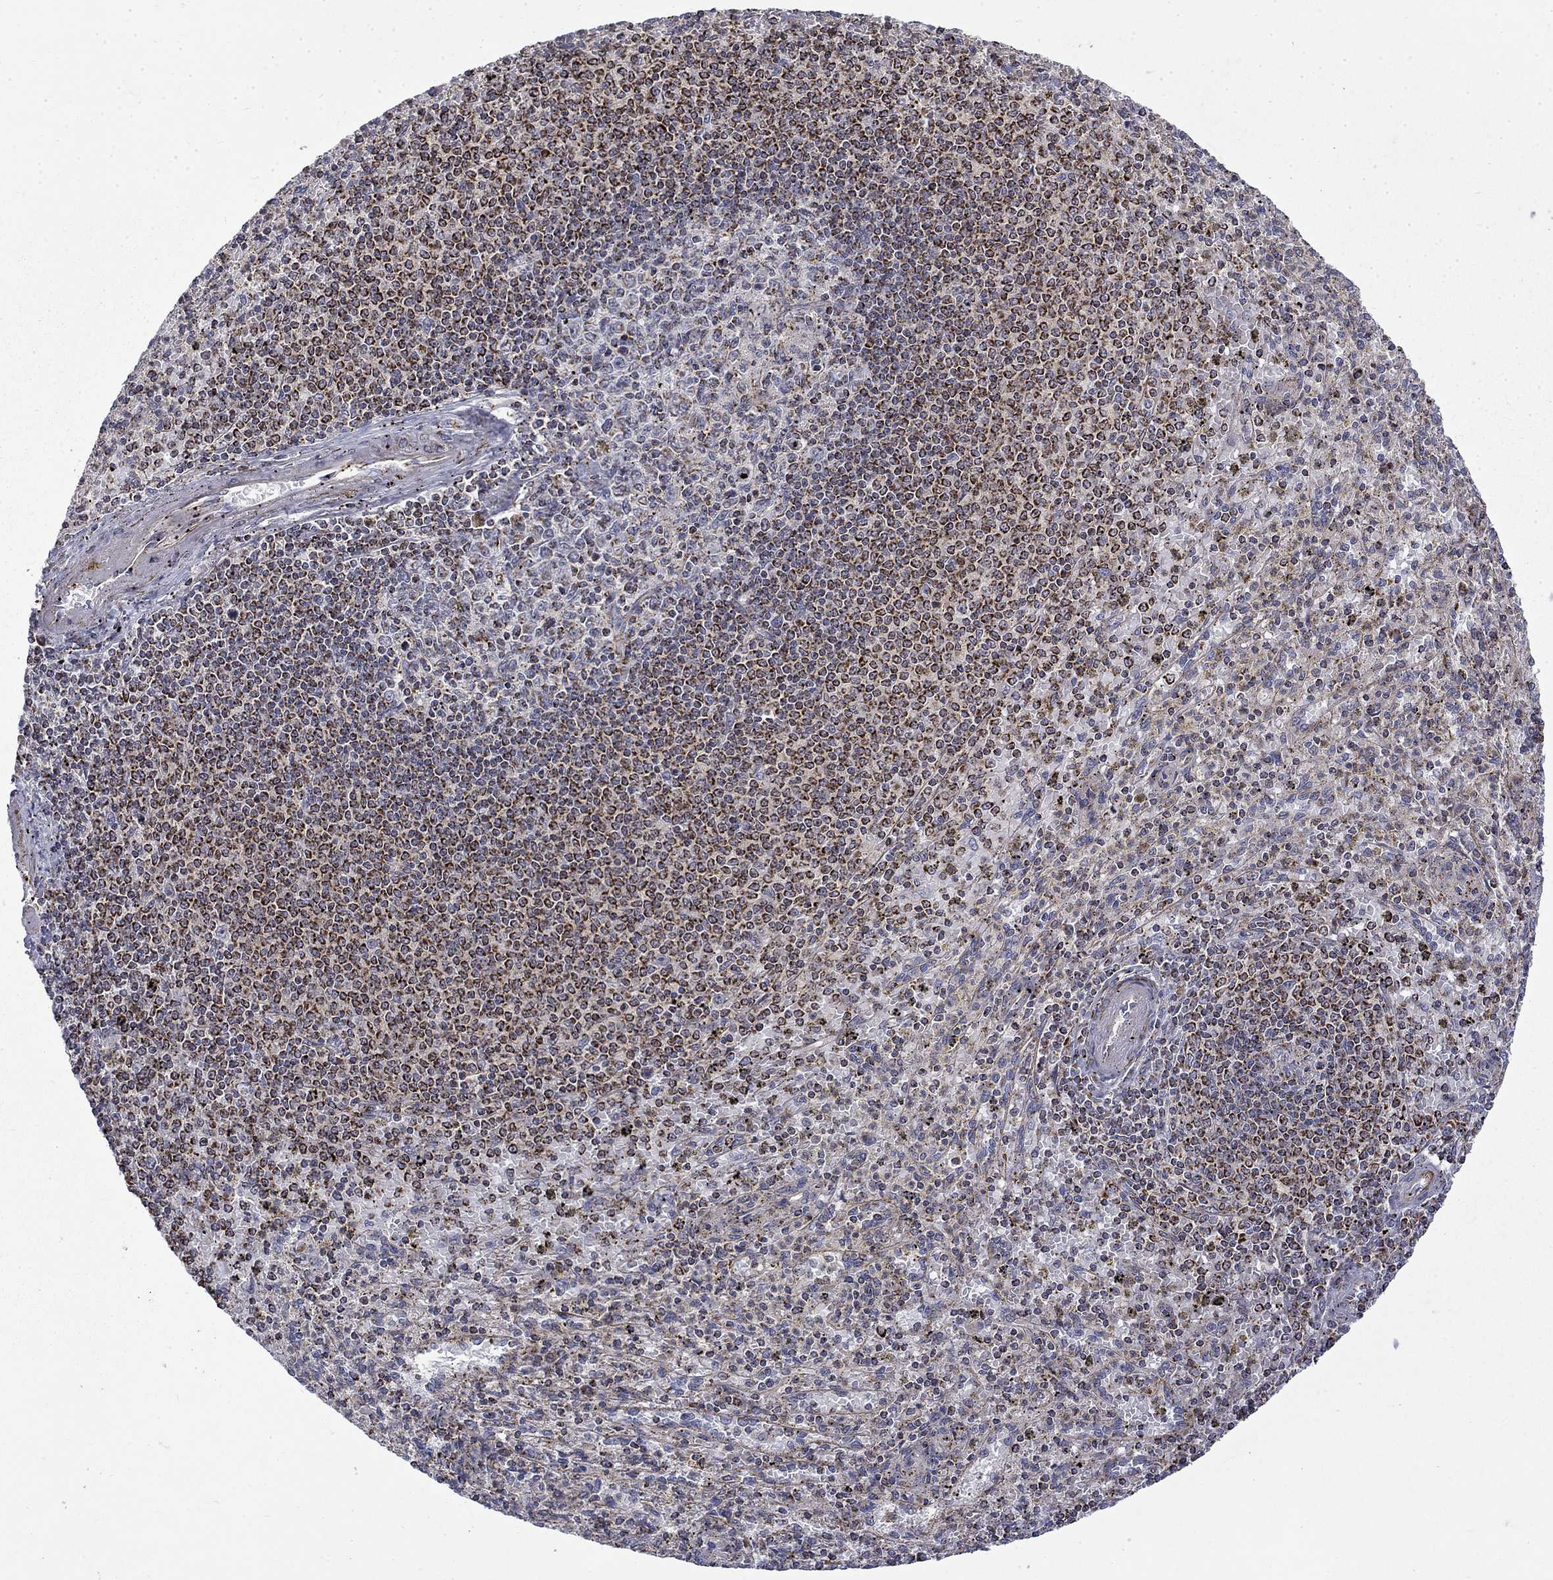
{"staining": {"intensity": "strong", "quantity": "<25%", "location": "cytoplasmic/membranous"}, "tissue": "spleen", "cell_type": "Cells in red pulp", "image_type": "normal", "snomed": [{"axis": "morphology", "description": "Normal tissue, NOS"}, {"axis": "topography", "description": "Spleen"}], "caption": "Immunohistochemistry histopathology image of normal human spleen stained for a protein (brown), which exhibits medium levels of strong cytoplasmic/membranous positivity in about <25% of cells in red pulp.", "gene": "PCBP3", "patient": {"sex": "male", "age": 60}}